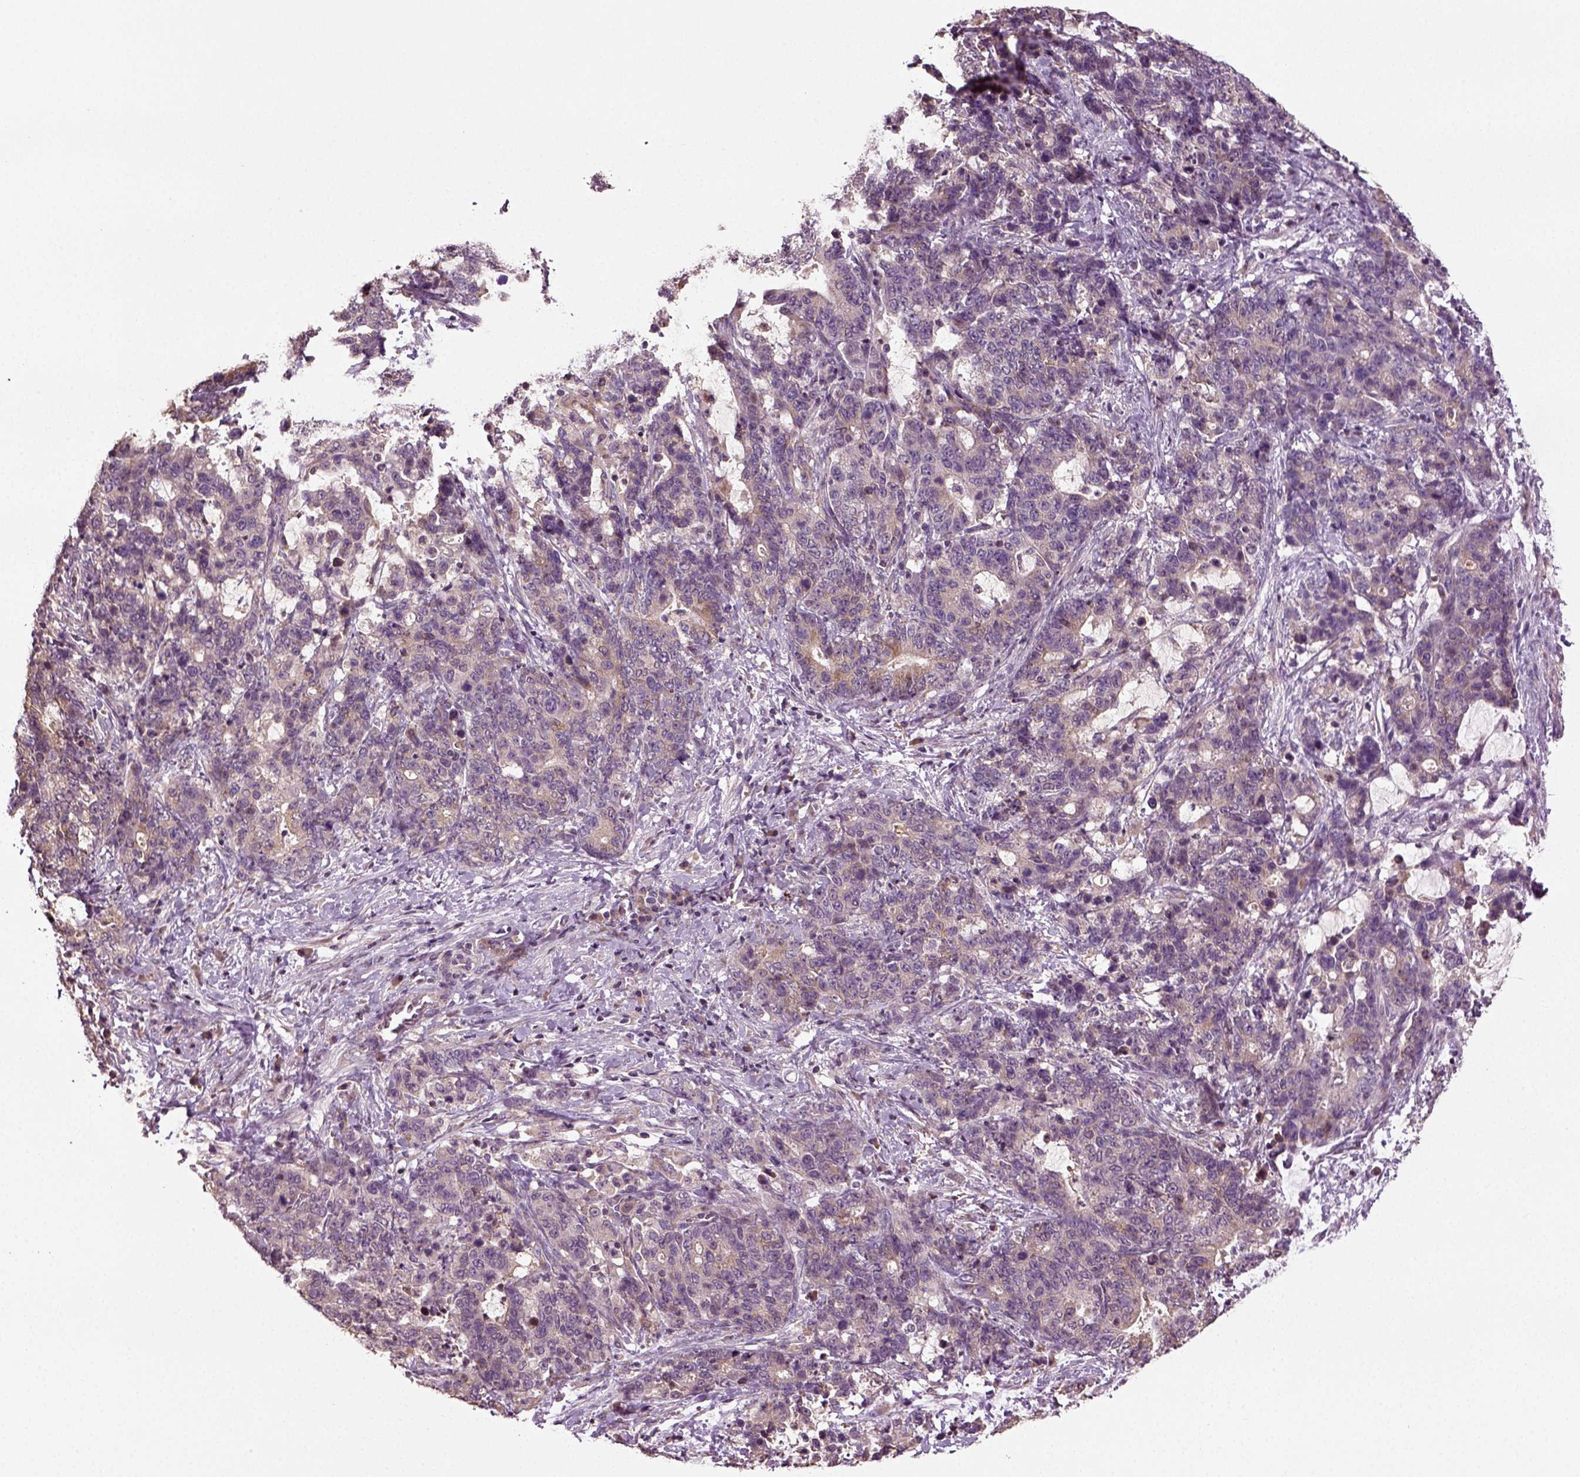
{"staining": {"intensity": "weak", "quantity": "25%-75%", "location": "cytoplasmic/membranous"}, "tissue": "stomach cancer", "cell_type": "Tumor cells", "image_type": "cancer", "snomed": [{"axis": "morphology", "description": "Normal tissue, NOS"}, {"axis": "morphology", "description": "Adenocarcinoma, NOS"}, {"axis": "topography", "description": "Stomach"}], "caption": "A low amount of weak cytoplasmic/membranous expression is present in about 25%-75% of tumor cells in stomach adenocarcinoma tissue. The staining was performed using DAB, with brown indicating positive protein expression. Nuclei are stained blue with hematoxylin.", "gene": "ERV3-1", "patient": {"sex": "female", "age": 64}}